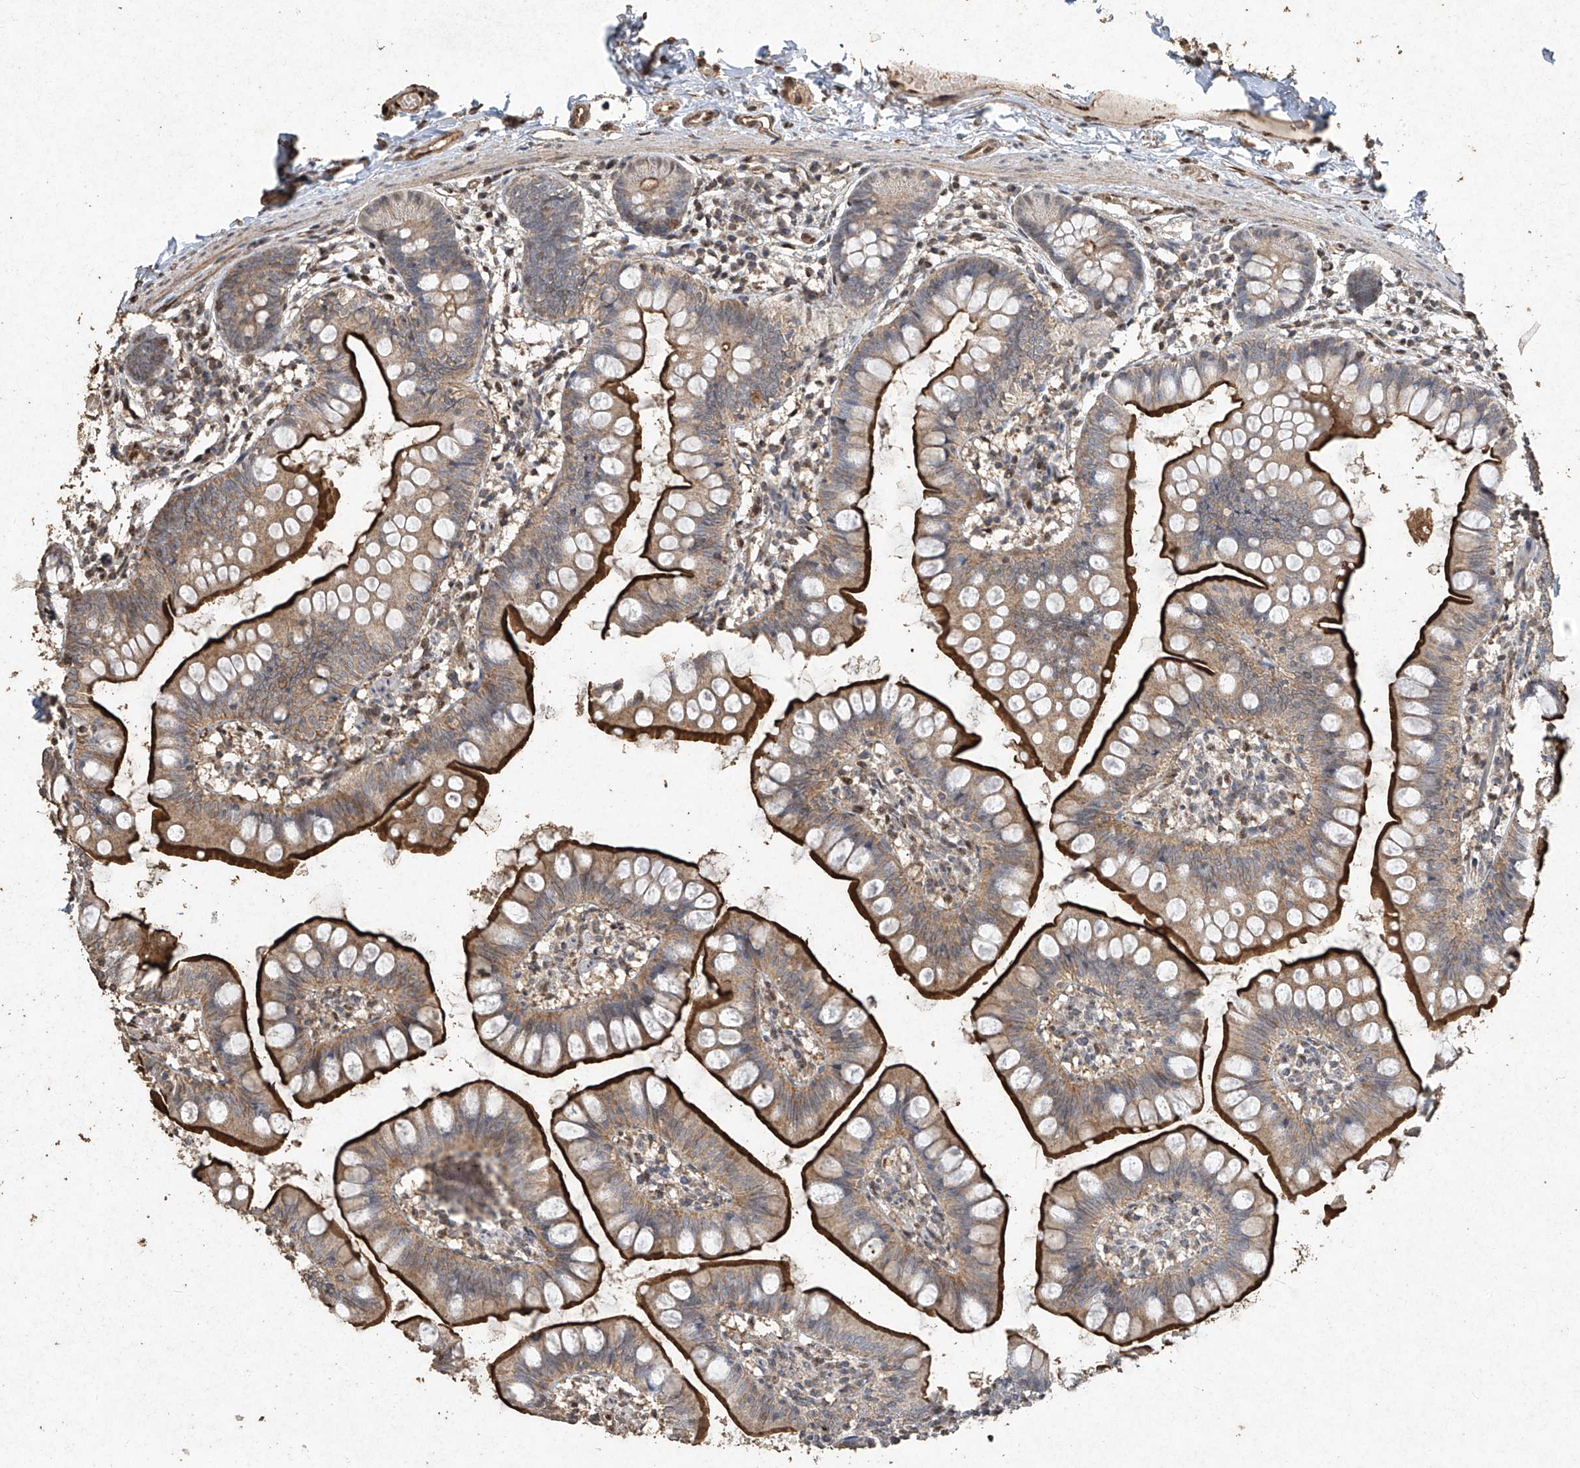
{"staining": {"intensity": "strong", "quantity": "25%-75%", "location": "cytoplasmic/membranous"}, "tissue": "small intestine", "cell_type": "Glandular cells", "image_type": "normal", "snomed": [{"axis": "morphology", "description": "Normal tissue, NOS"}, {"axis": "topography", "description": "Small intestine"}], "caption": "This photomicrograph shows unremarkable small intestine stained with immunohistochemistry (IHC) to label a protein in brown. The cytoplasmic/membranous of glandular cells show strong positivity for the protein. Nuclei are counter-stained blue.", "gene": "ERBB3", "patient": {"sex": "male", "age": 7}}